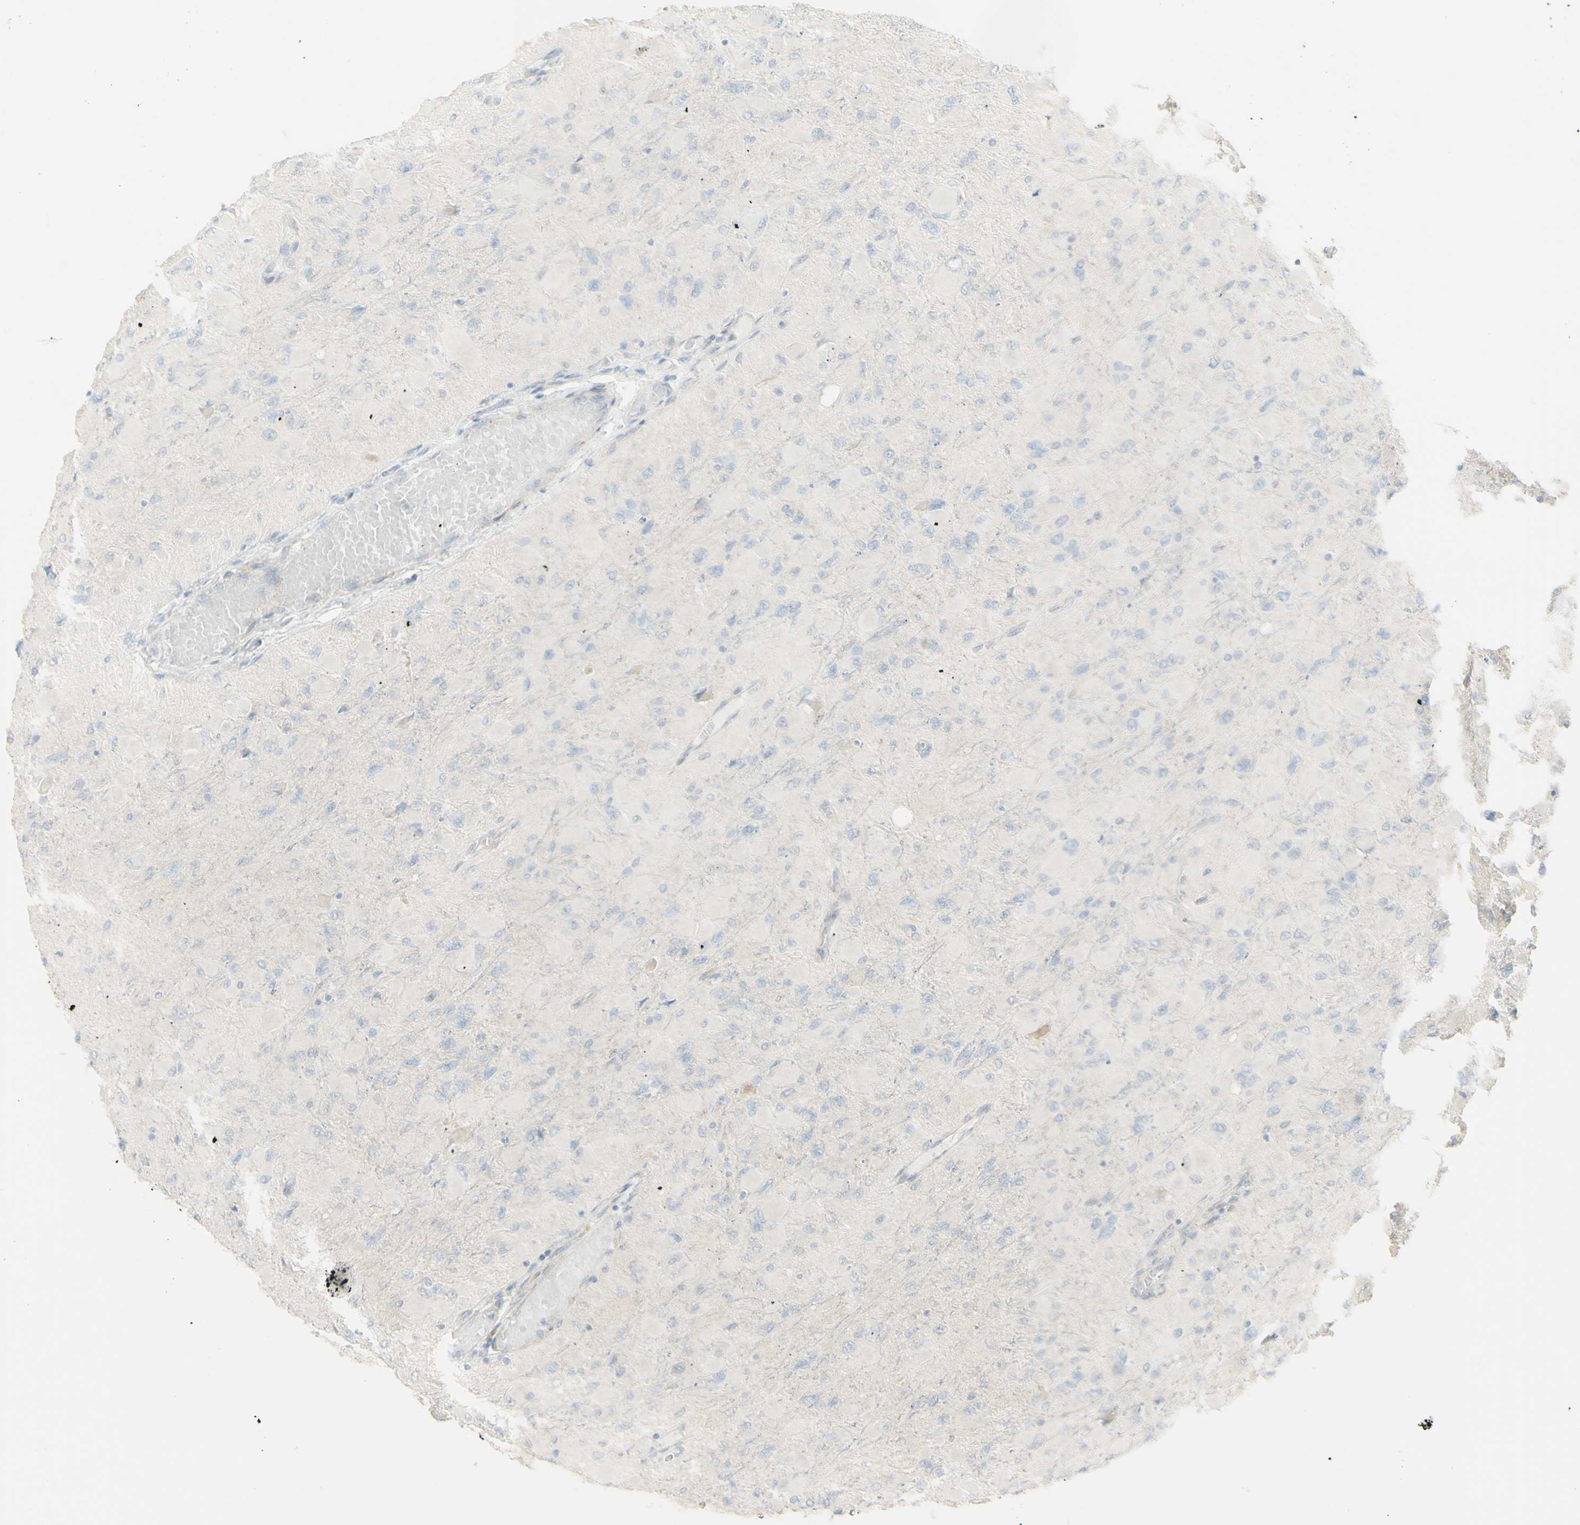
{"staining": {"intensity": "negative", "quantity": "none", "location": "none"}, "tissue": "glioma", "cell_type": "Tumor cells", "image_type": "cancer", "snomed": [{"axis": "morphology", "description": "Glioma, malignant, High grade"}, {"axis": "topography", "description": "Cerebral cortex"}], "caption": "Tumor cells show no significant protein positivity in glioma.", "gene": "NDST4", "patient": {"sex": "female", "age": 36}}